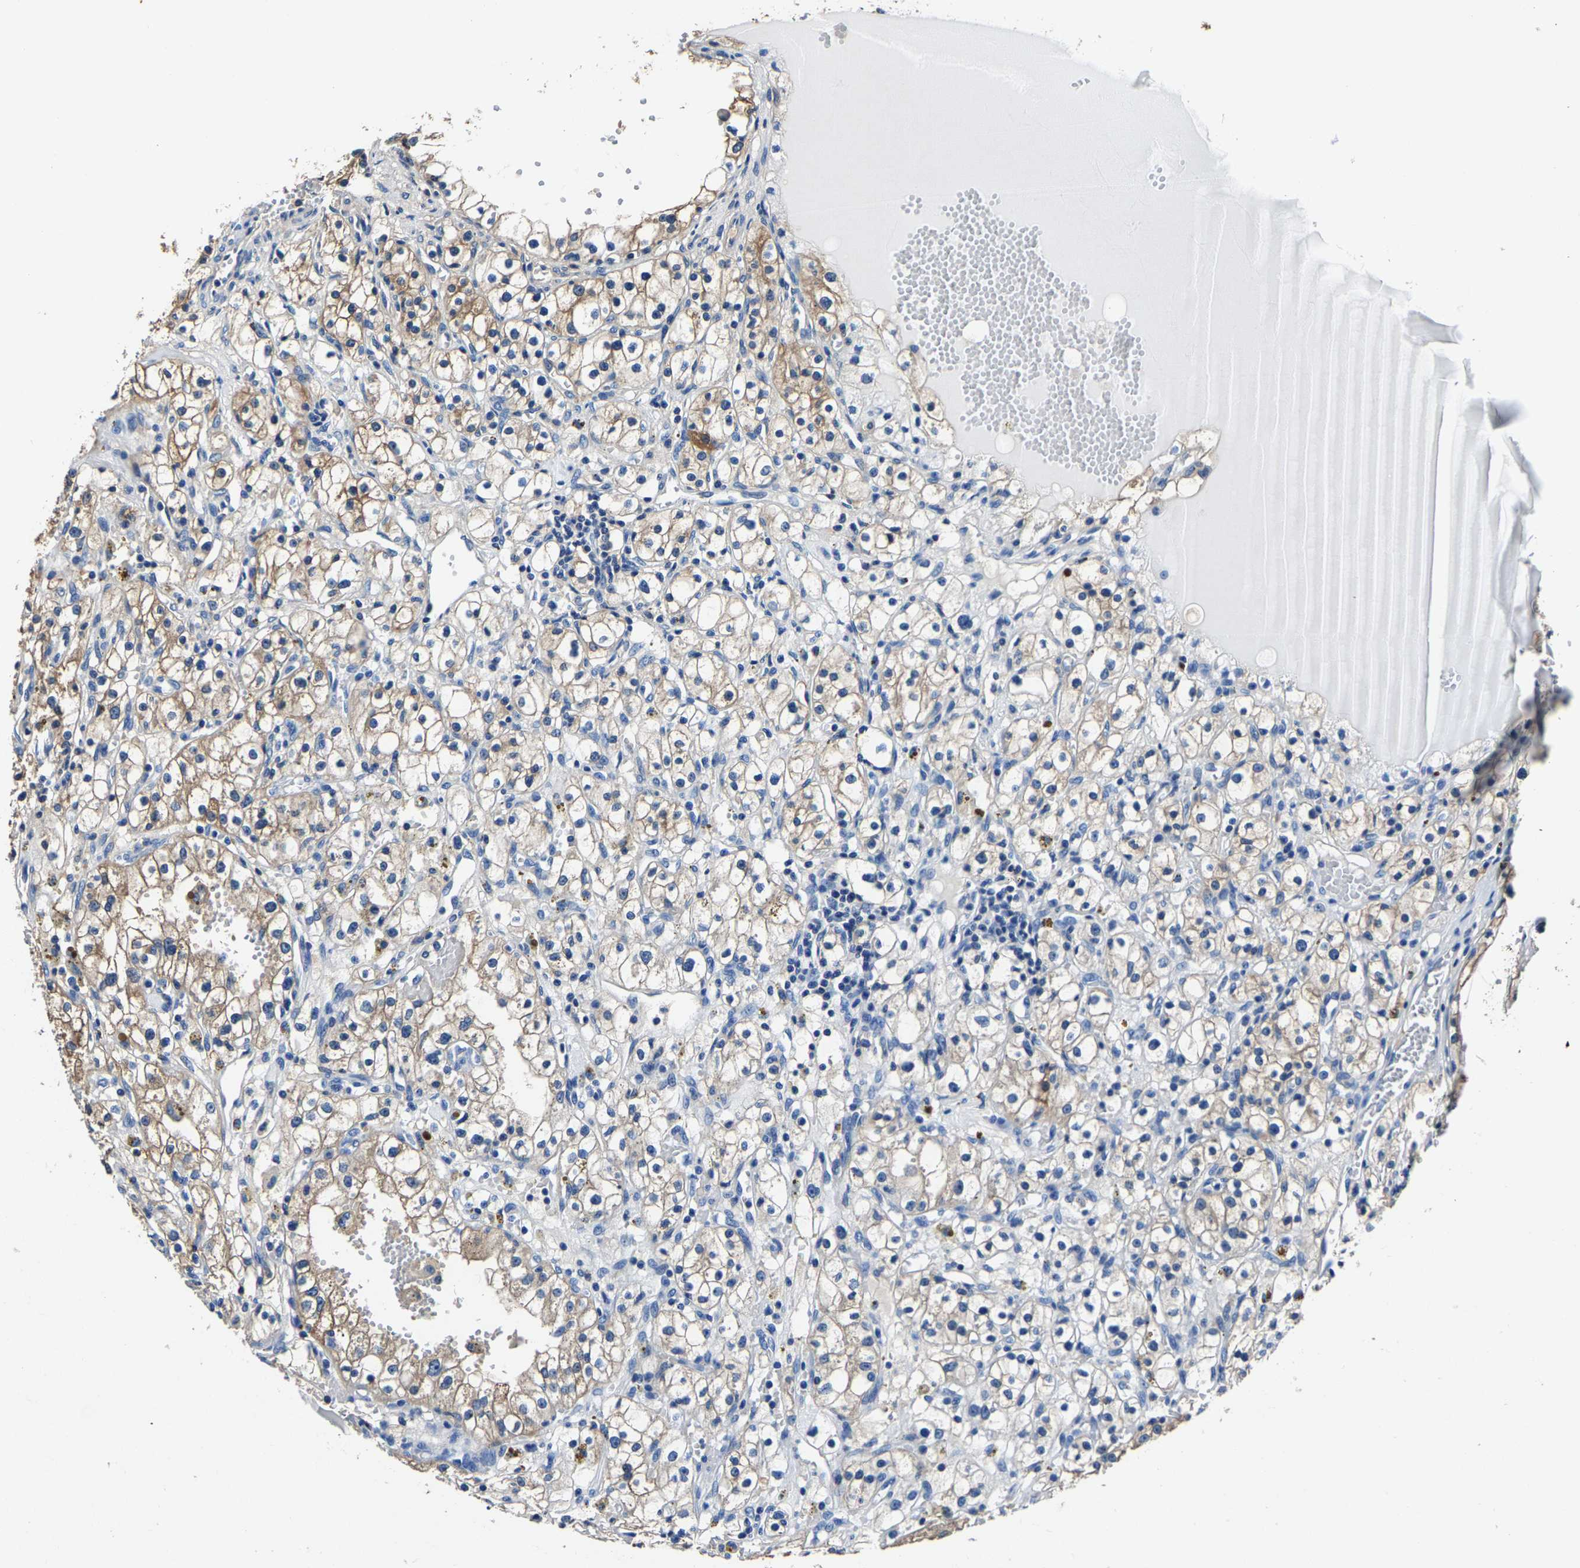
{"staining": {"intensity": "moderate", "quantity": "25%-75%", "location": "cytoplasmic/membranous"}, "tissue": "renal cancer", "cell_type": "Tumor cells", "image_type": "cancer", "snomed": [{"axis": "morphology", "description": "Adenocarcinoma, NOS"}, {"axis": "topography", "description": "Kidney"}], "caption": "Brown immunohistochemical staining in renal cancer shows moderate cytoplasmic/membranous positivity in approximately 25%-75% of tumor cells. (DAB IHC, brown staining for protein, blue staining for nuclei).", "gene": "ALDOB", "patient": {"sex": "male", "age": 56}}